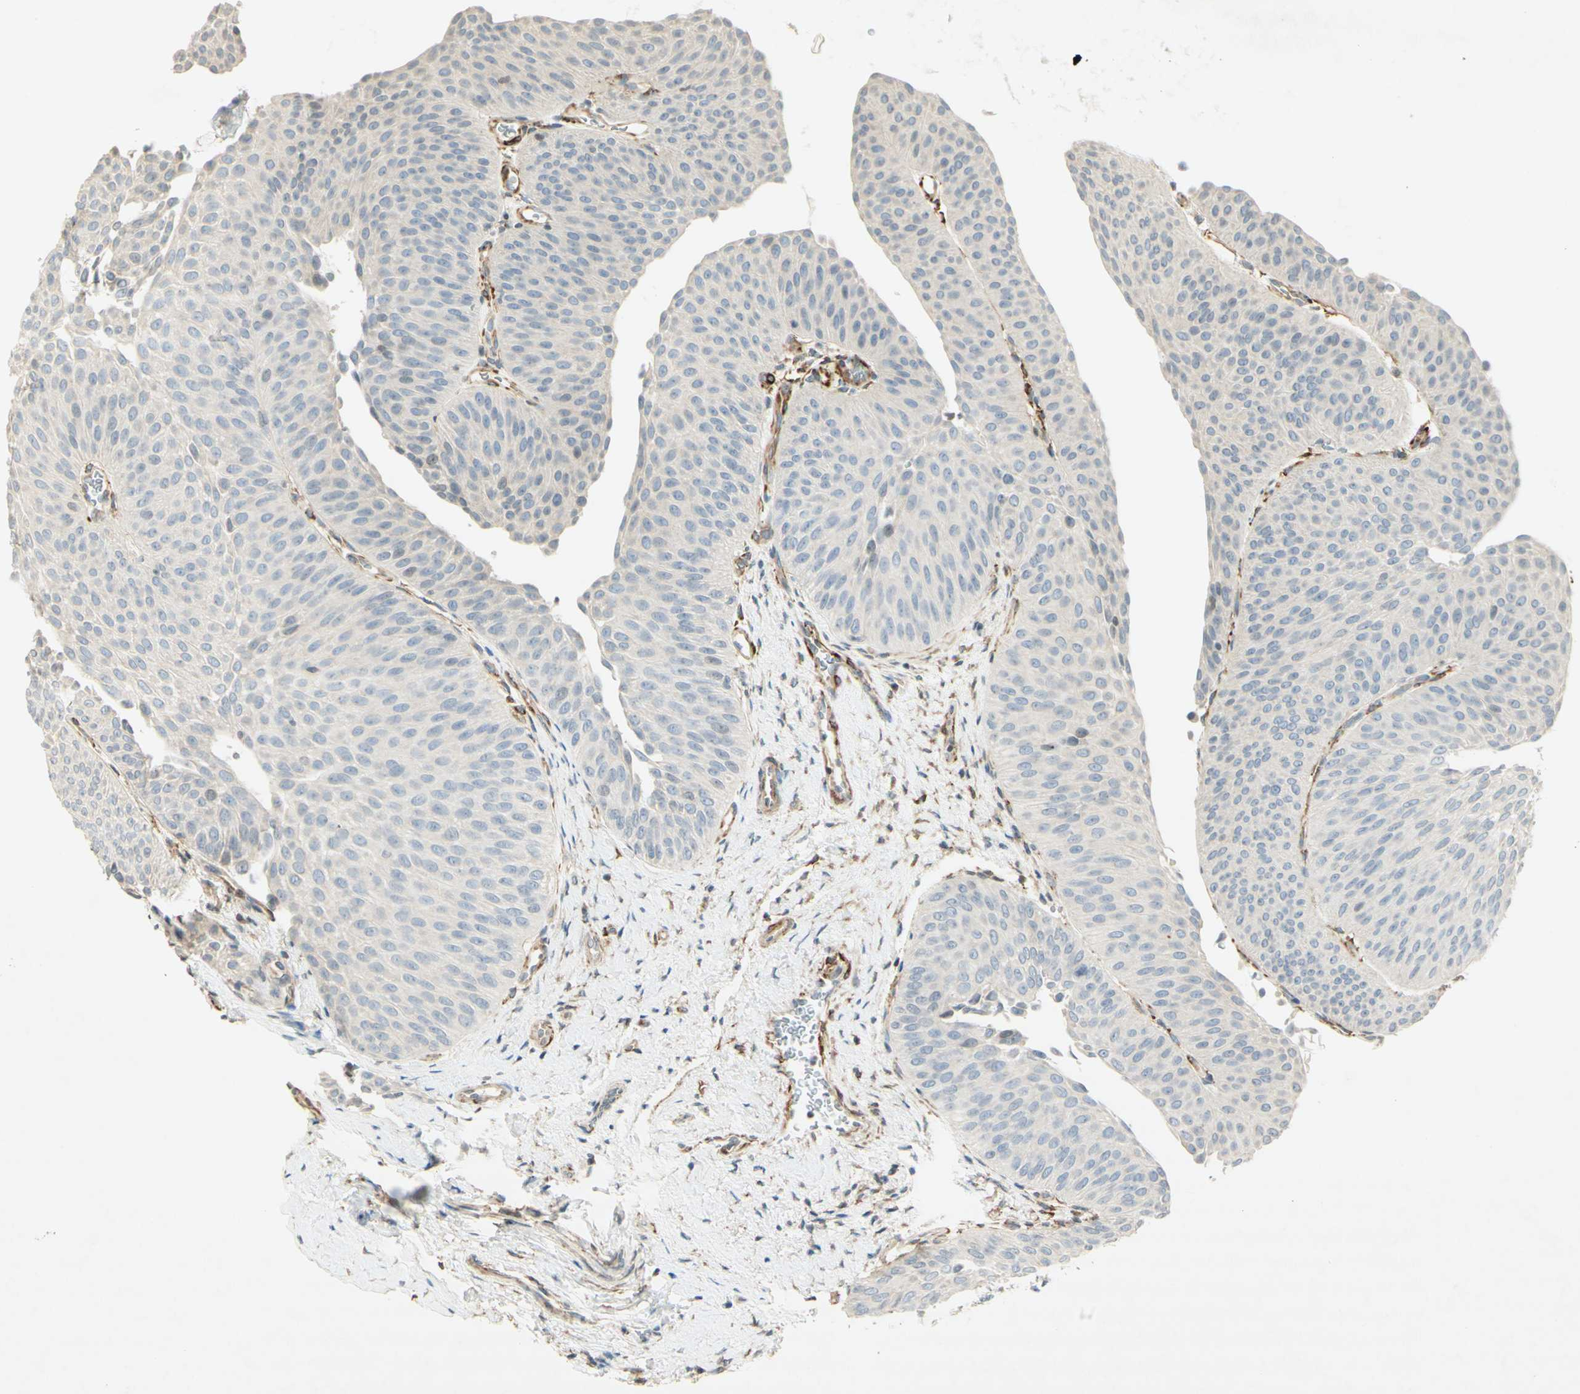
{"staining": {"intensity": "weak", "quantity": "<25%", "location": "cytoplasmic/membranous"}, "tissue": "urothelial cancer", "cell_type": "Tumor cells", "image_type": "cancer", "snomed": [{"axis": "morphology", "description": "Urothelial carcinoma, Low grade"}, {"axis": "topography", "description": "Urinary bladder"}], "caption": "Immunohistochemistry photomicrograph of human urothelial cancer stained for a protein (brown), which shows no staining in tumor cells. (DAB immunohistochemistry with hematoxylin counter stain).", "gene": "MAP1B", "patient": {"sex": "female", "age": 60}}